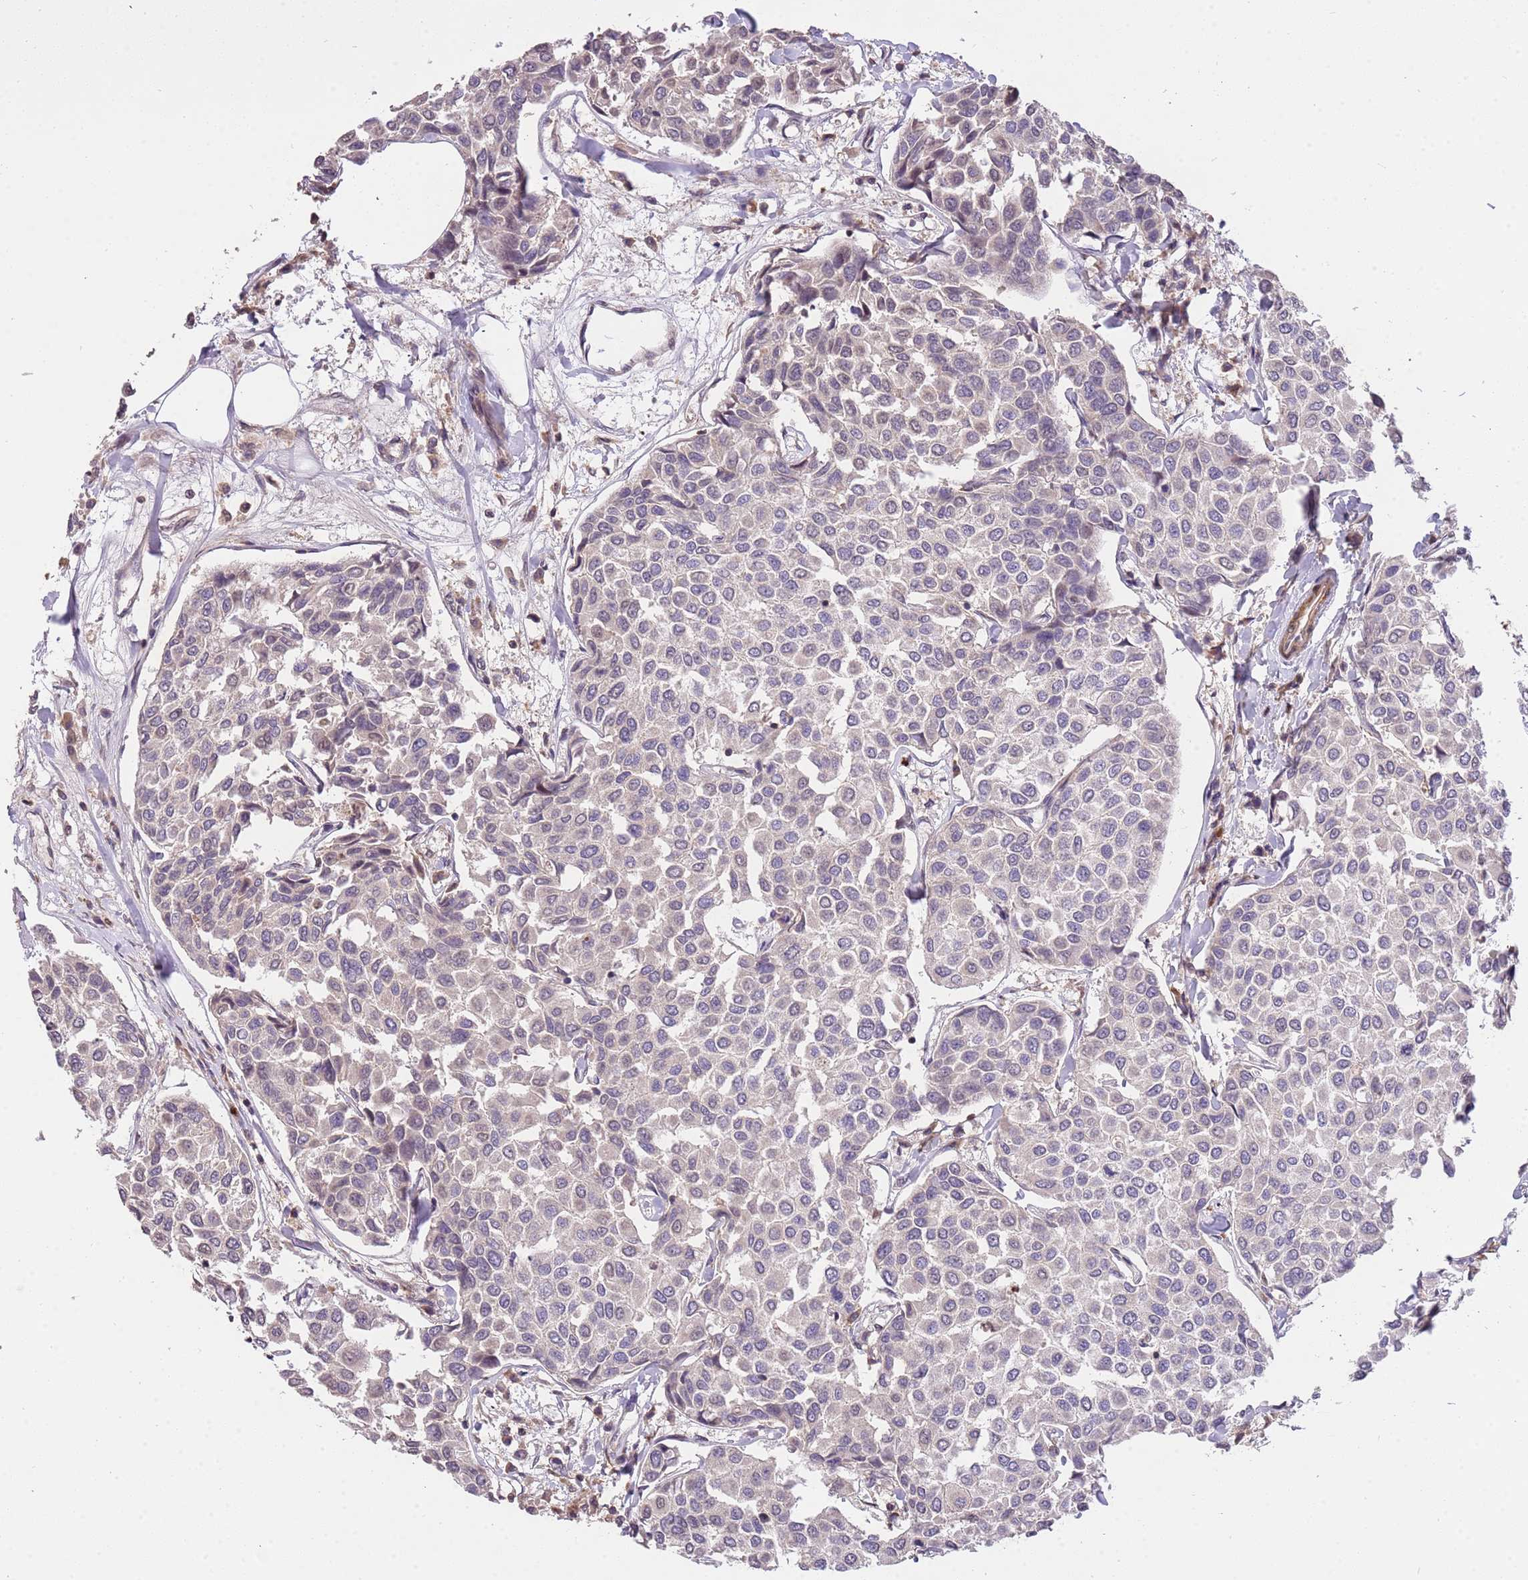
{"staining": {"intensity": "negative", "quantity": "none", "location": "none"}, "tissue": "breast cancer", "cell_type": "Tumor cells", "image_type": "cancer", "snomed": [{"axis": "morphology", "description": "Duct carcinoma"}, {"axis": "topography", "description": "Breast"}], "caption": "The micrograph reveals no significant positivity in tumor cells of intraductal carcinoma (breast).", "gene": "SLC16A4", "patient": {"sex": "female", "age": 55}}